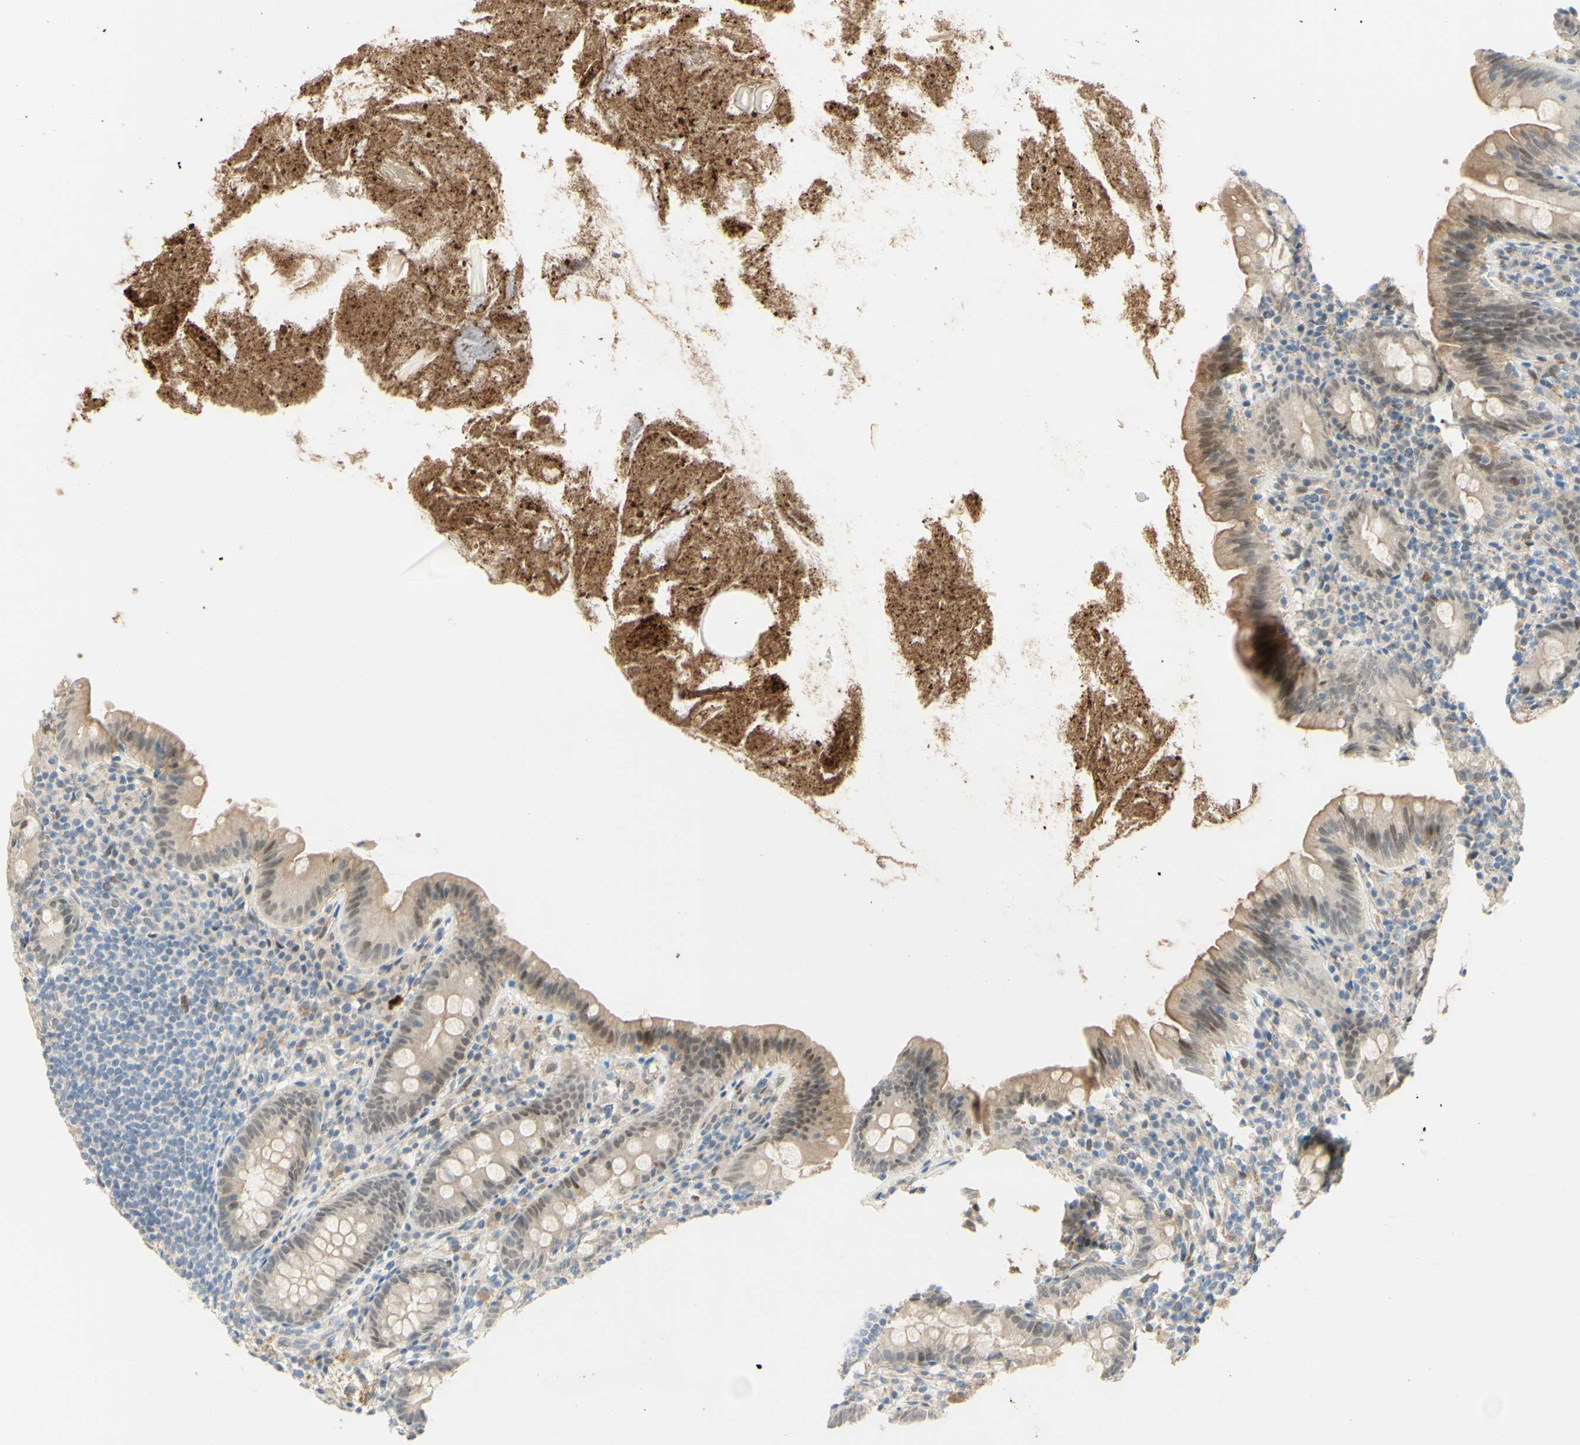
{"staining": {"intensity": "weak", "quantity": "25%-75%", "location": "cytoplasmic/membranous,nuclear"}, "tissue": "appendix", "cell_type": "Glandular cells", "image_type": "normal", "snomed": [{"axis": "morphology", "description": "Normal tissue, NOS"}, {"axis": "topography", "description": "Appendix"}], "caption": "Immunohistochemistry (IHC) image of benign appendix: appendix stained using IHC shows low levels of weak protein expression localized specifically in the cytoplasmic/membranous,nuclear of glandular cells, appearing as a cytoplasmic/membranous,nuclear brown color.", "gene": "ANGPT2", "patient": {"sex": "male", "age": 52}}